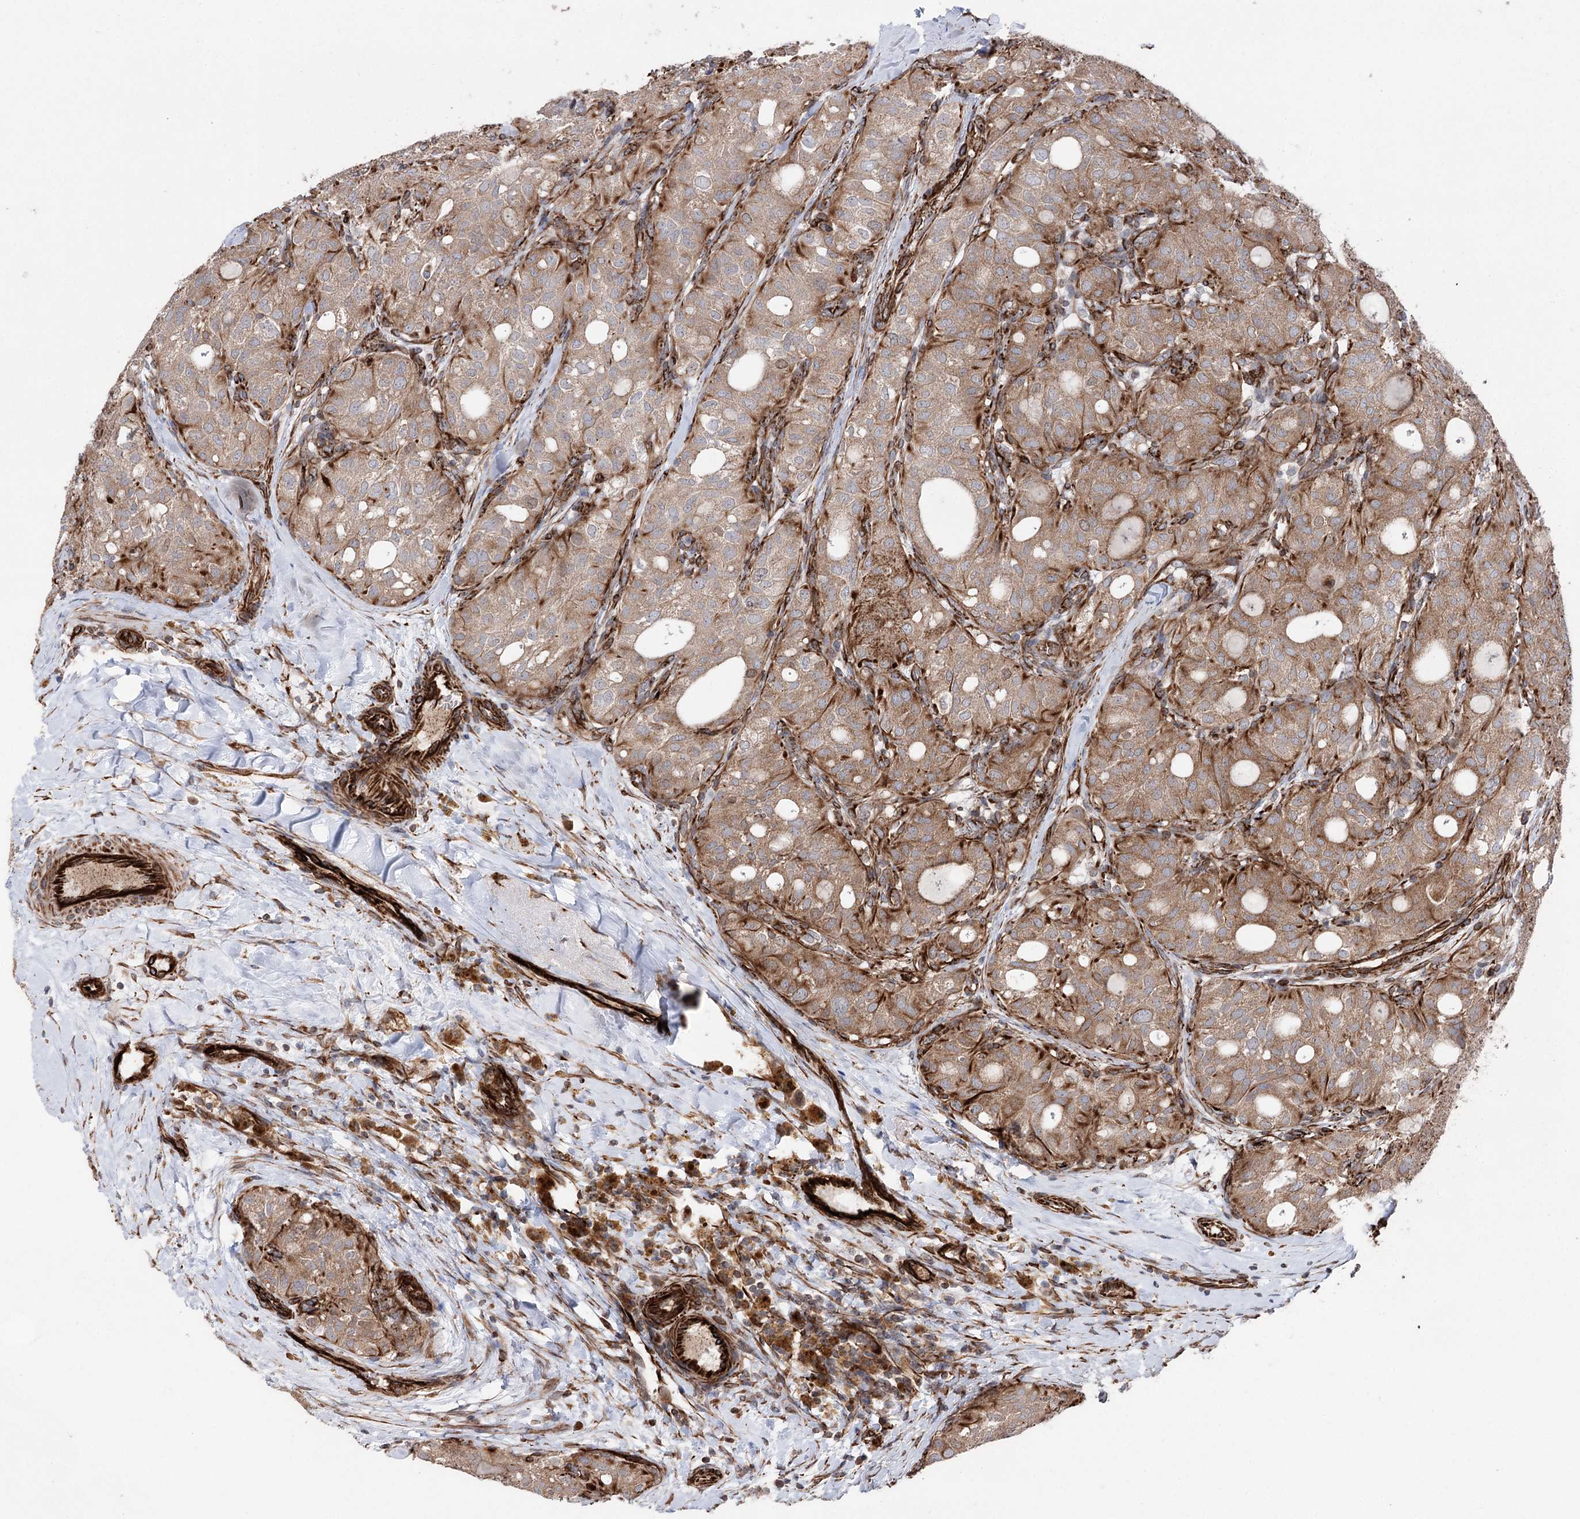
{"staining": {"intensity": "moderate", "quantity": ">75%", "location": "cytoplasmic/membranous"}, "tissue": "thyroid cancer", "cell_type": "Tumor cells", "image_type": "cancer", "snomed": [{"axis": "morphology", "description": "Follicular adenoma carcinoma, NOS"}, {"axis": "topography", "description": "Thyroid gland"}], "caption": "This is an image of immunohistochemistry (IHC) staining of follicular adenoma carcinoma (thyroid), which shows moderate staining in the cytoplasmic/membranous of tumor cells.", "gene": "MIB1", "patient": {"sex": "male", "age": 75}}